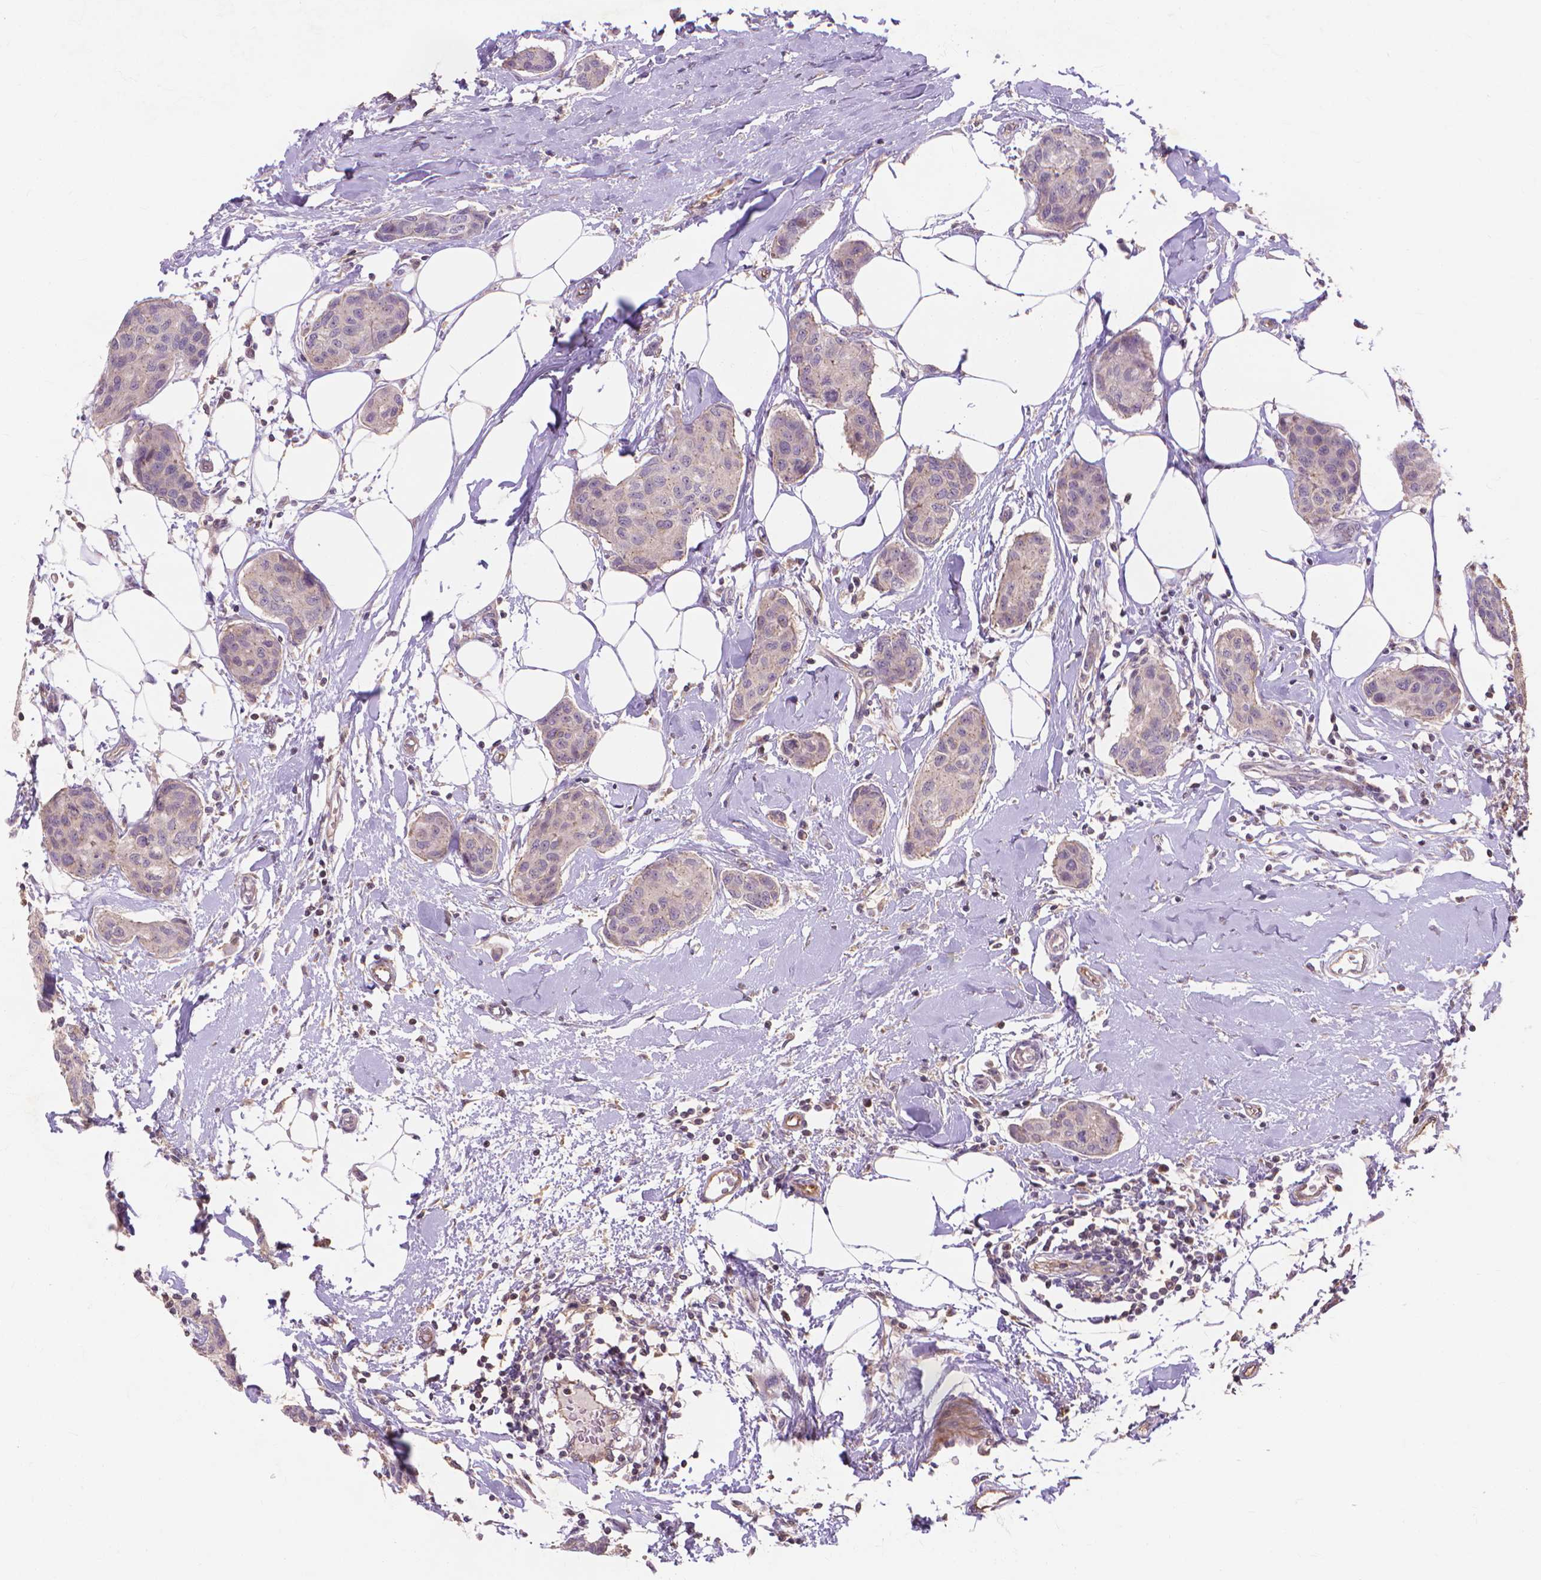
{"staining": {"intensity": "negative", "quantity": "none", "location": "none"}, "tissue": "breast cancer", "cell_type": "Tumor cells", "image_type": "cancer", "snomed": [{"axis": "morphology", "description": "Duct carcinoma"}, {"axis": "topography", "description": "Breast"}], "caption": "Histopathology image shows no significant protein positivity in tumor cells of breast infiltrating ductal carcinoma.", "gene": "PRDM13", "patient": {"sex": "female", "age": 80}}